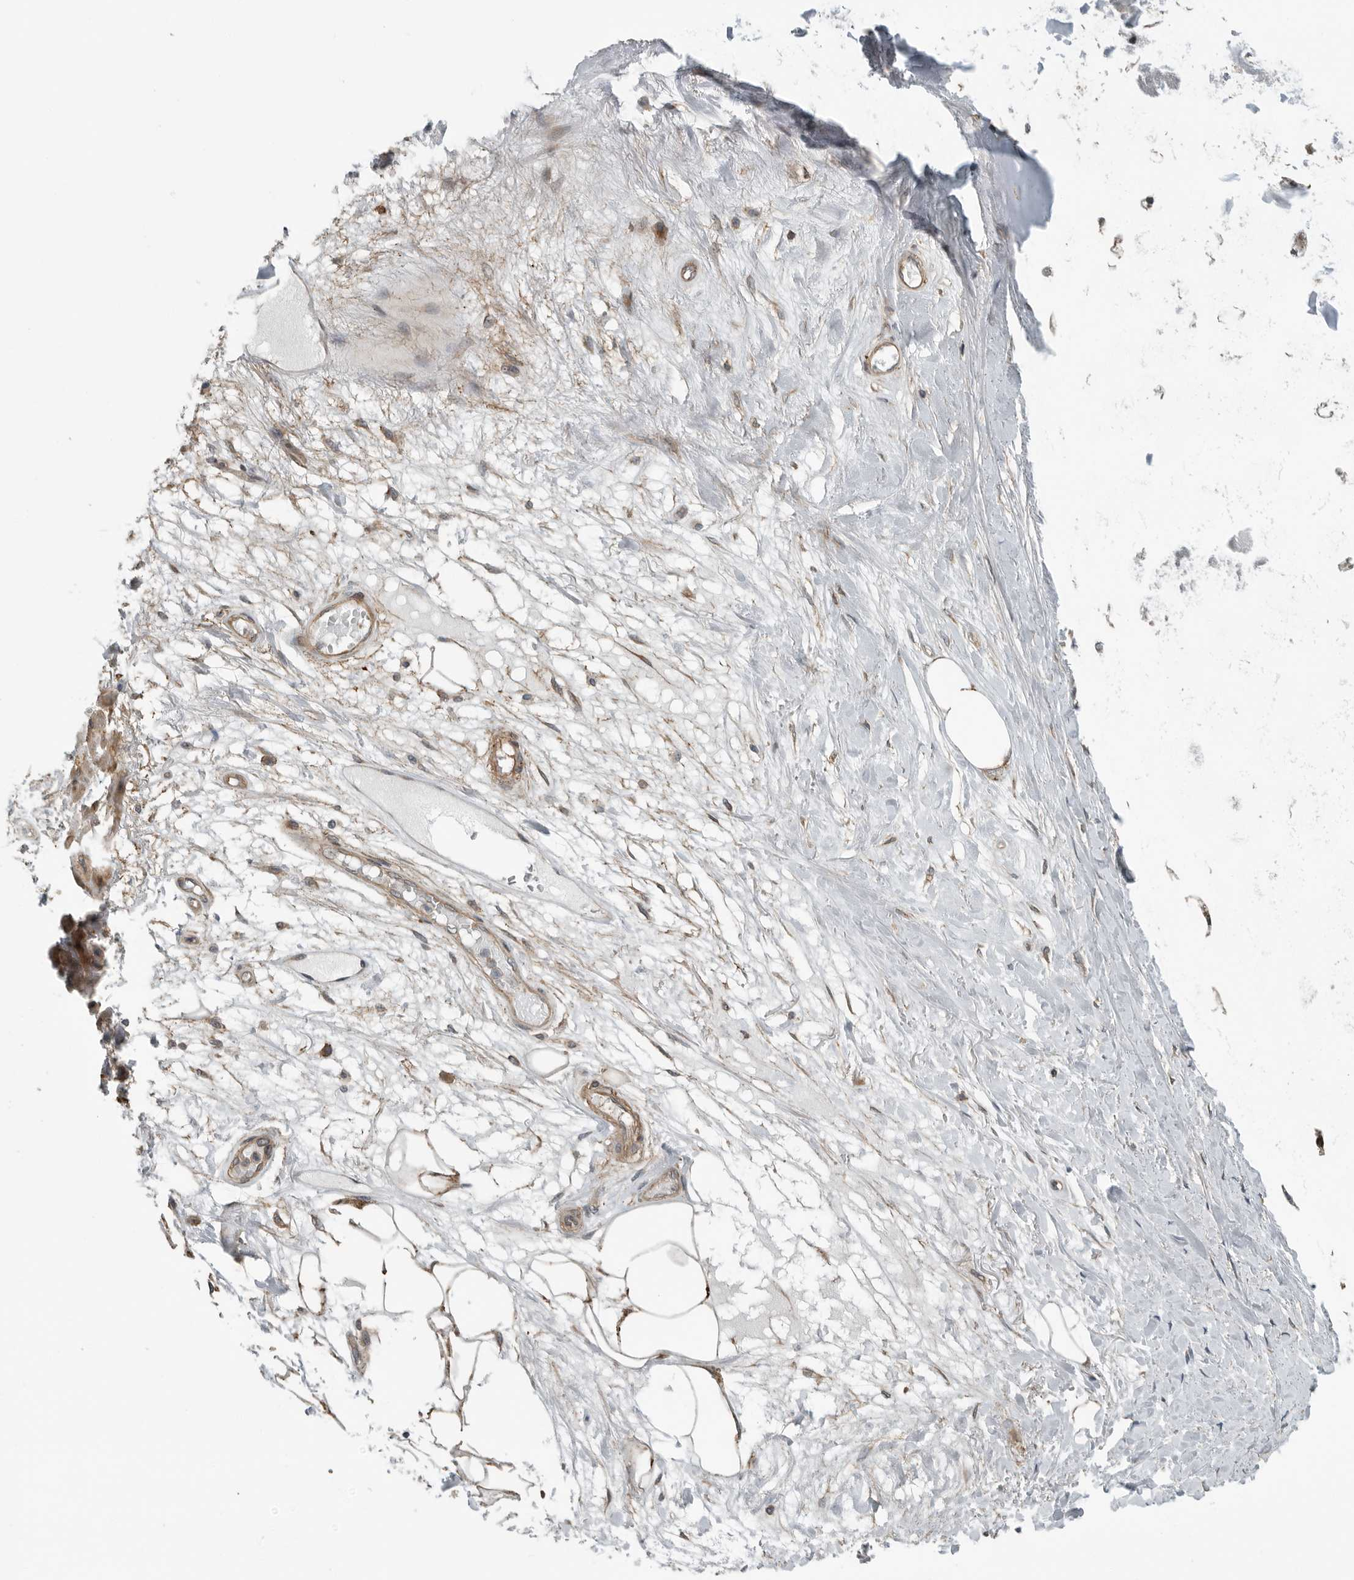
{"staining": {"intensity": "moderate", "quantity": ">75%", "location": "cytoplasmic/membranous"}, "tissue": "adipose tissue", "cell_type": "Adipocytes", "image_type": "normal", "snomed": [{"axis": "morphology", "description": "Normal tissue, NOS"}, {"axis": "topography", "description": "Bronchus"}], "caption": "Protein staining displays moderate cytoplasmic/membranous staining in about >75% of adipocytes in unremarkable adipose tissue. (IHC, brightfield microscopy, high magnification).", "gene": "AMFR", "patient": {"sex": "male", "age": 66}}